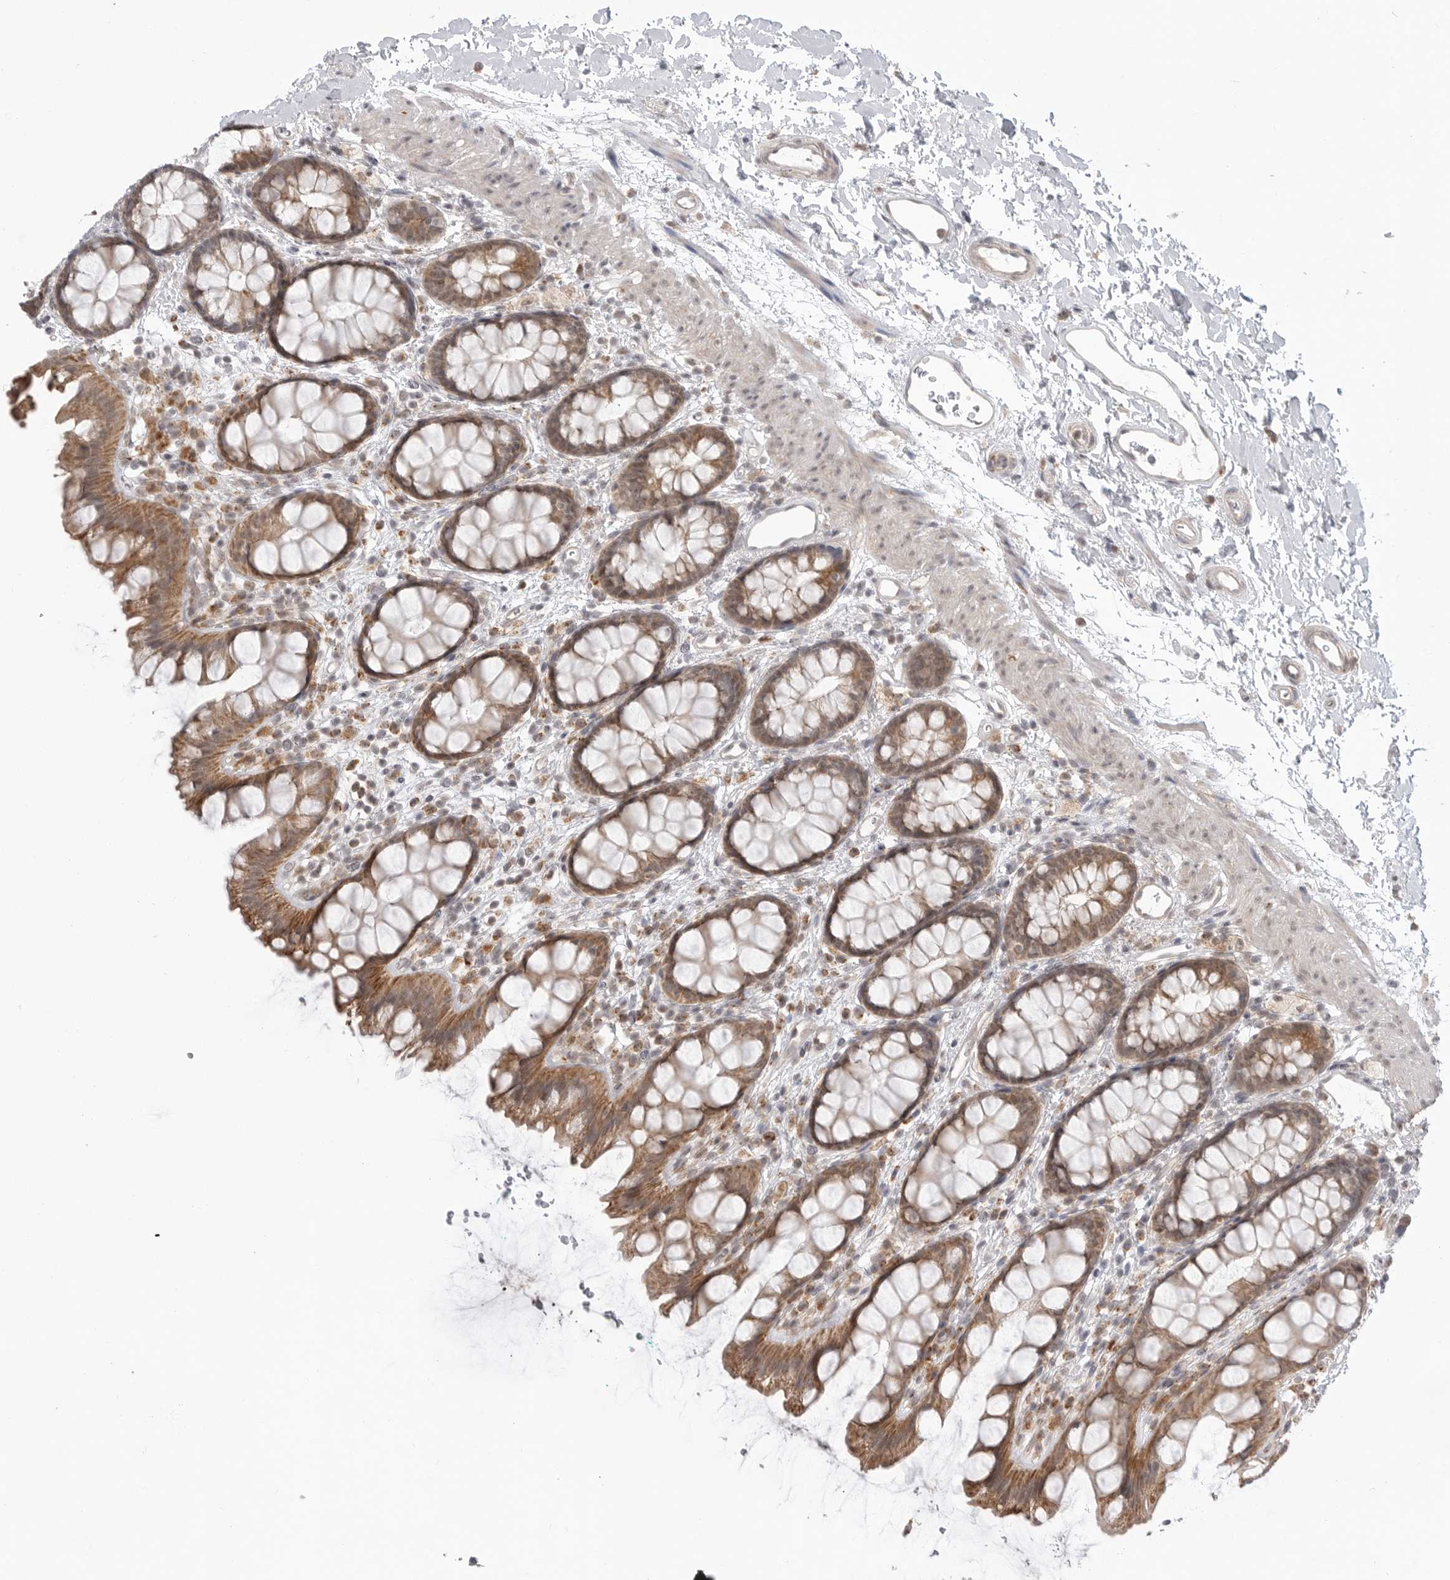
{"staining": {"intensity": "moderate", "quantity": ">75%", "location": "cytoplasmic/membranous"}, "tissue": "rectum", "cell_type": "Glandular cells", "image_type": "normal", "snomed": [{"axis": "morphology", "description": "Normal tissue, NOS"}, {"axis": "topography", "description": "Rectum"}], "caption": "Glandular cells exhibit moderate cytoplasmic/membranous staining in about >75% of cells in benign rectum.", "gene": "KALRN", "patient": {"sex": "female", "age": 65}}